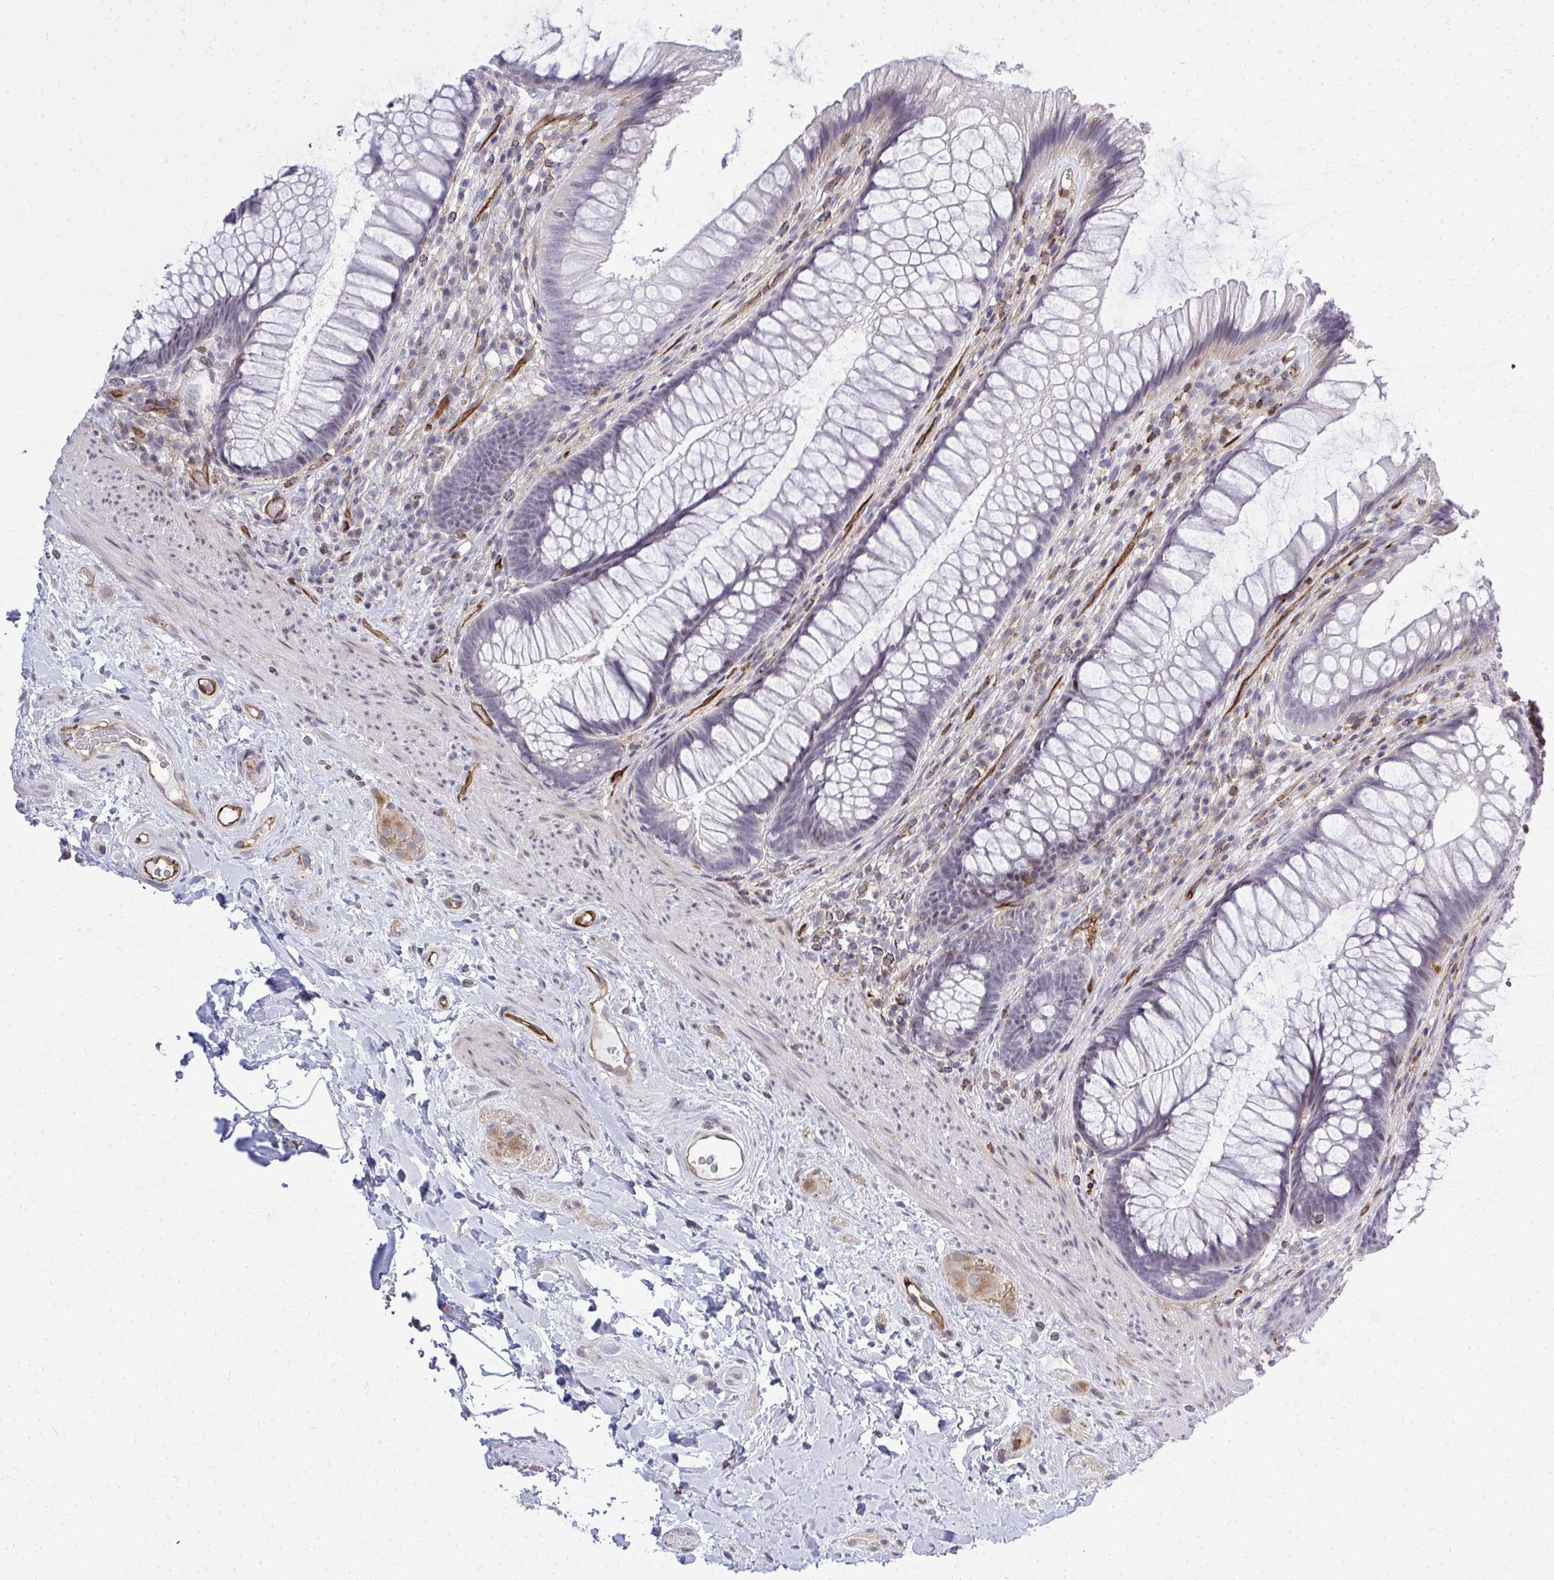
{"staining": {"intensity": "negative", "quantity": "none", "location": "none"}, "tissue": "rectum", "cell_type": "Glandular cells", "image_type": "normal", "snomed": [{"axis": "morphology", "description": "Normal tissue, NOS"}, {"axis": "topography", "description": "Rectum"}], "caption": "A micrograph of rectum stained for a protein shows no brown staining in glandular cells. (DAB immunohistochemistry visualized using brightfield microscopy, high magnification).", "gene": "FOXN3", "patient": {"sex": "male", "age": 53}}